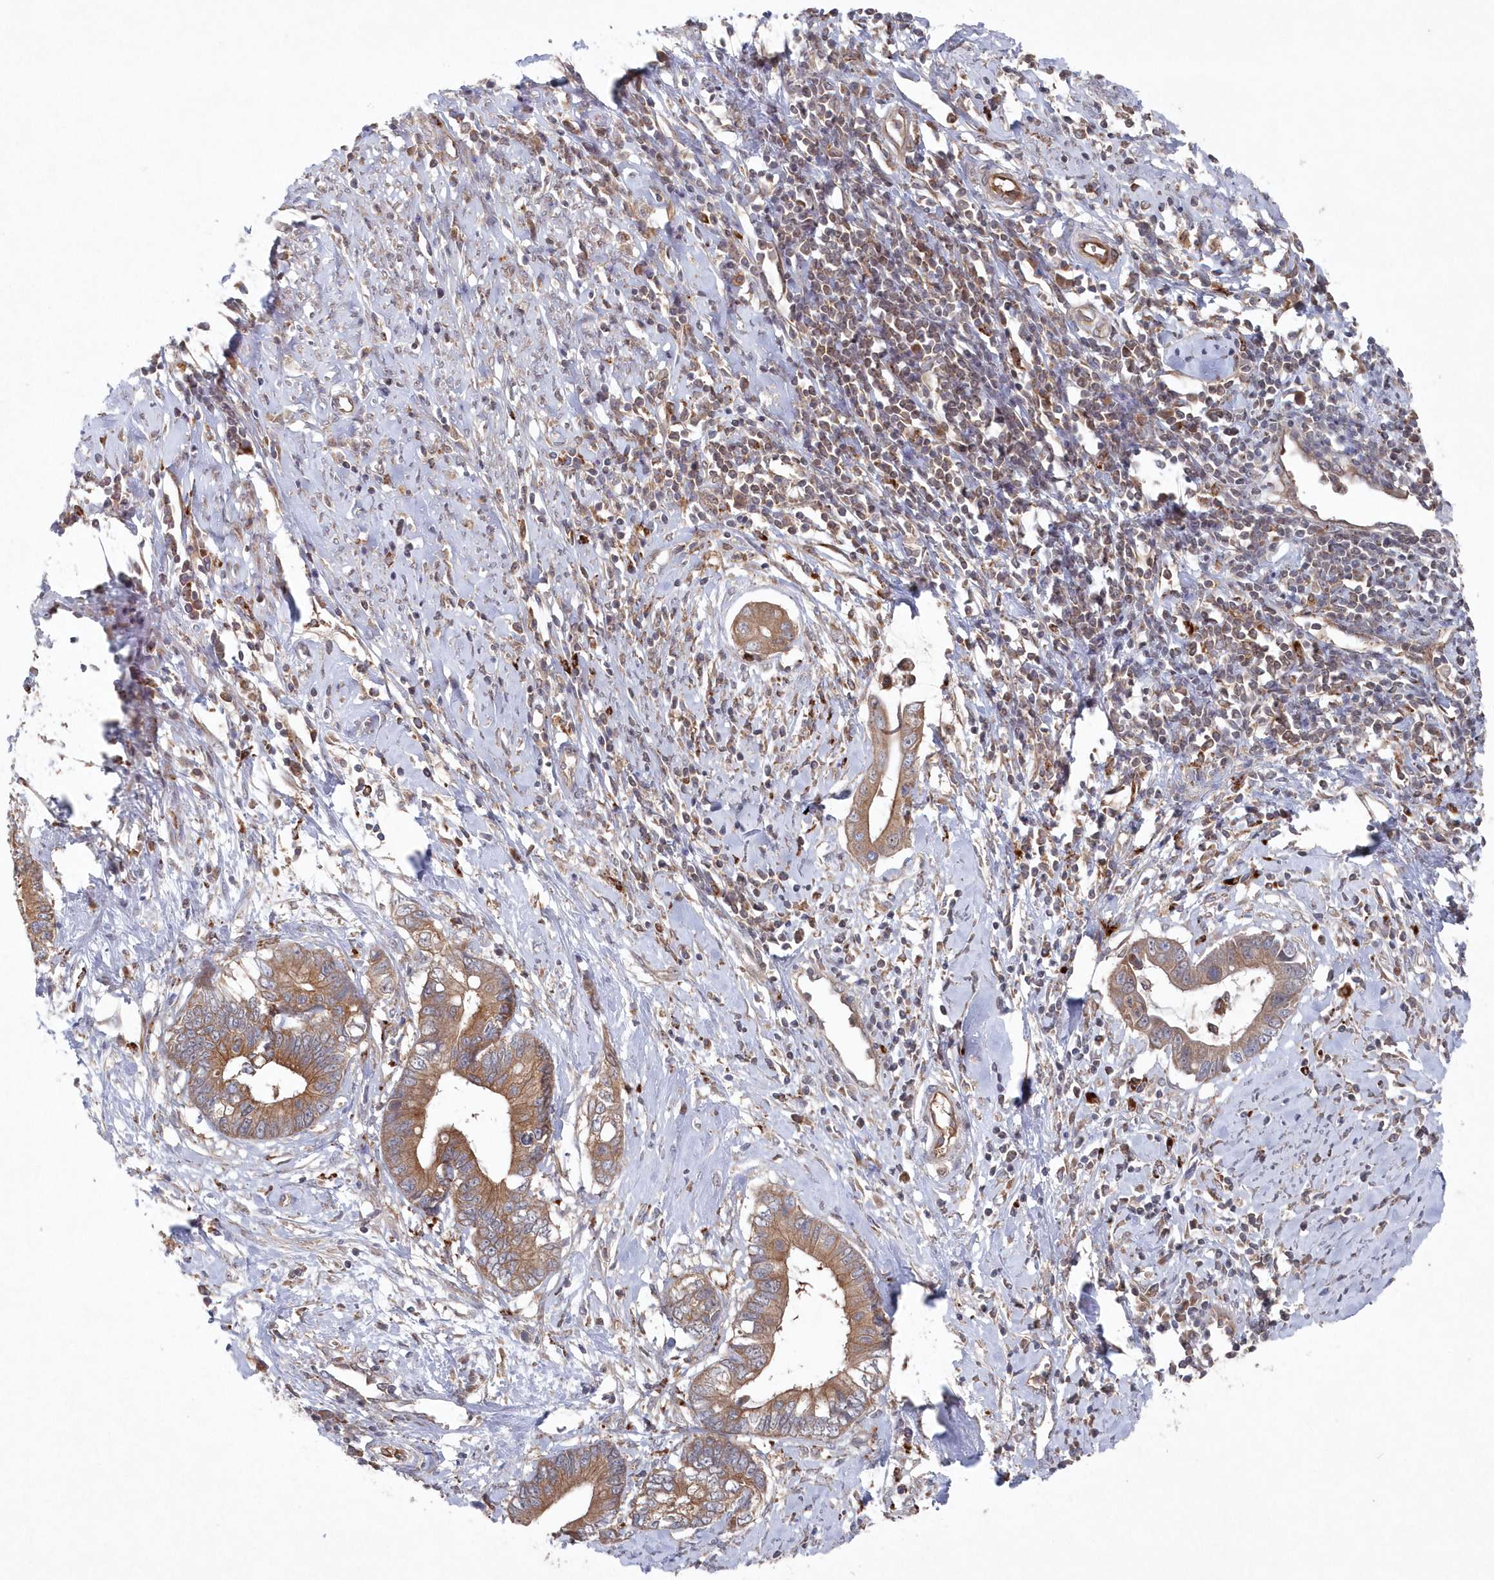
{"staining": {"intensity": "moderate", "quantity": ">75%", "location": "cytoplasmic/membranous"}, "tissue": "cervical cancer", "cell_type": "Tumor cells", "image_type": "cancer", "snomed": [{"axis": "morphology", "description": "Adenocarcinoma, NOS"}, {"axis": "topography", "description": "Cervix"}], "caption": "Immunohistochemical staining of human cervical cancer (adenocarcinoma) demonstrates medium levels of moderate cytoplasmic/membranous protein positivity in about >75% of tumor cells.", "gene": "ASNSD1", "patient": {"sex": "female", "age": 44}}